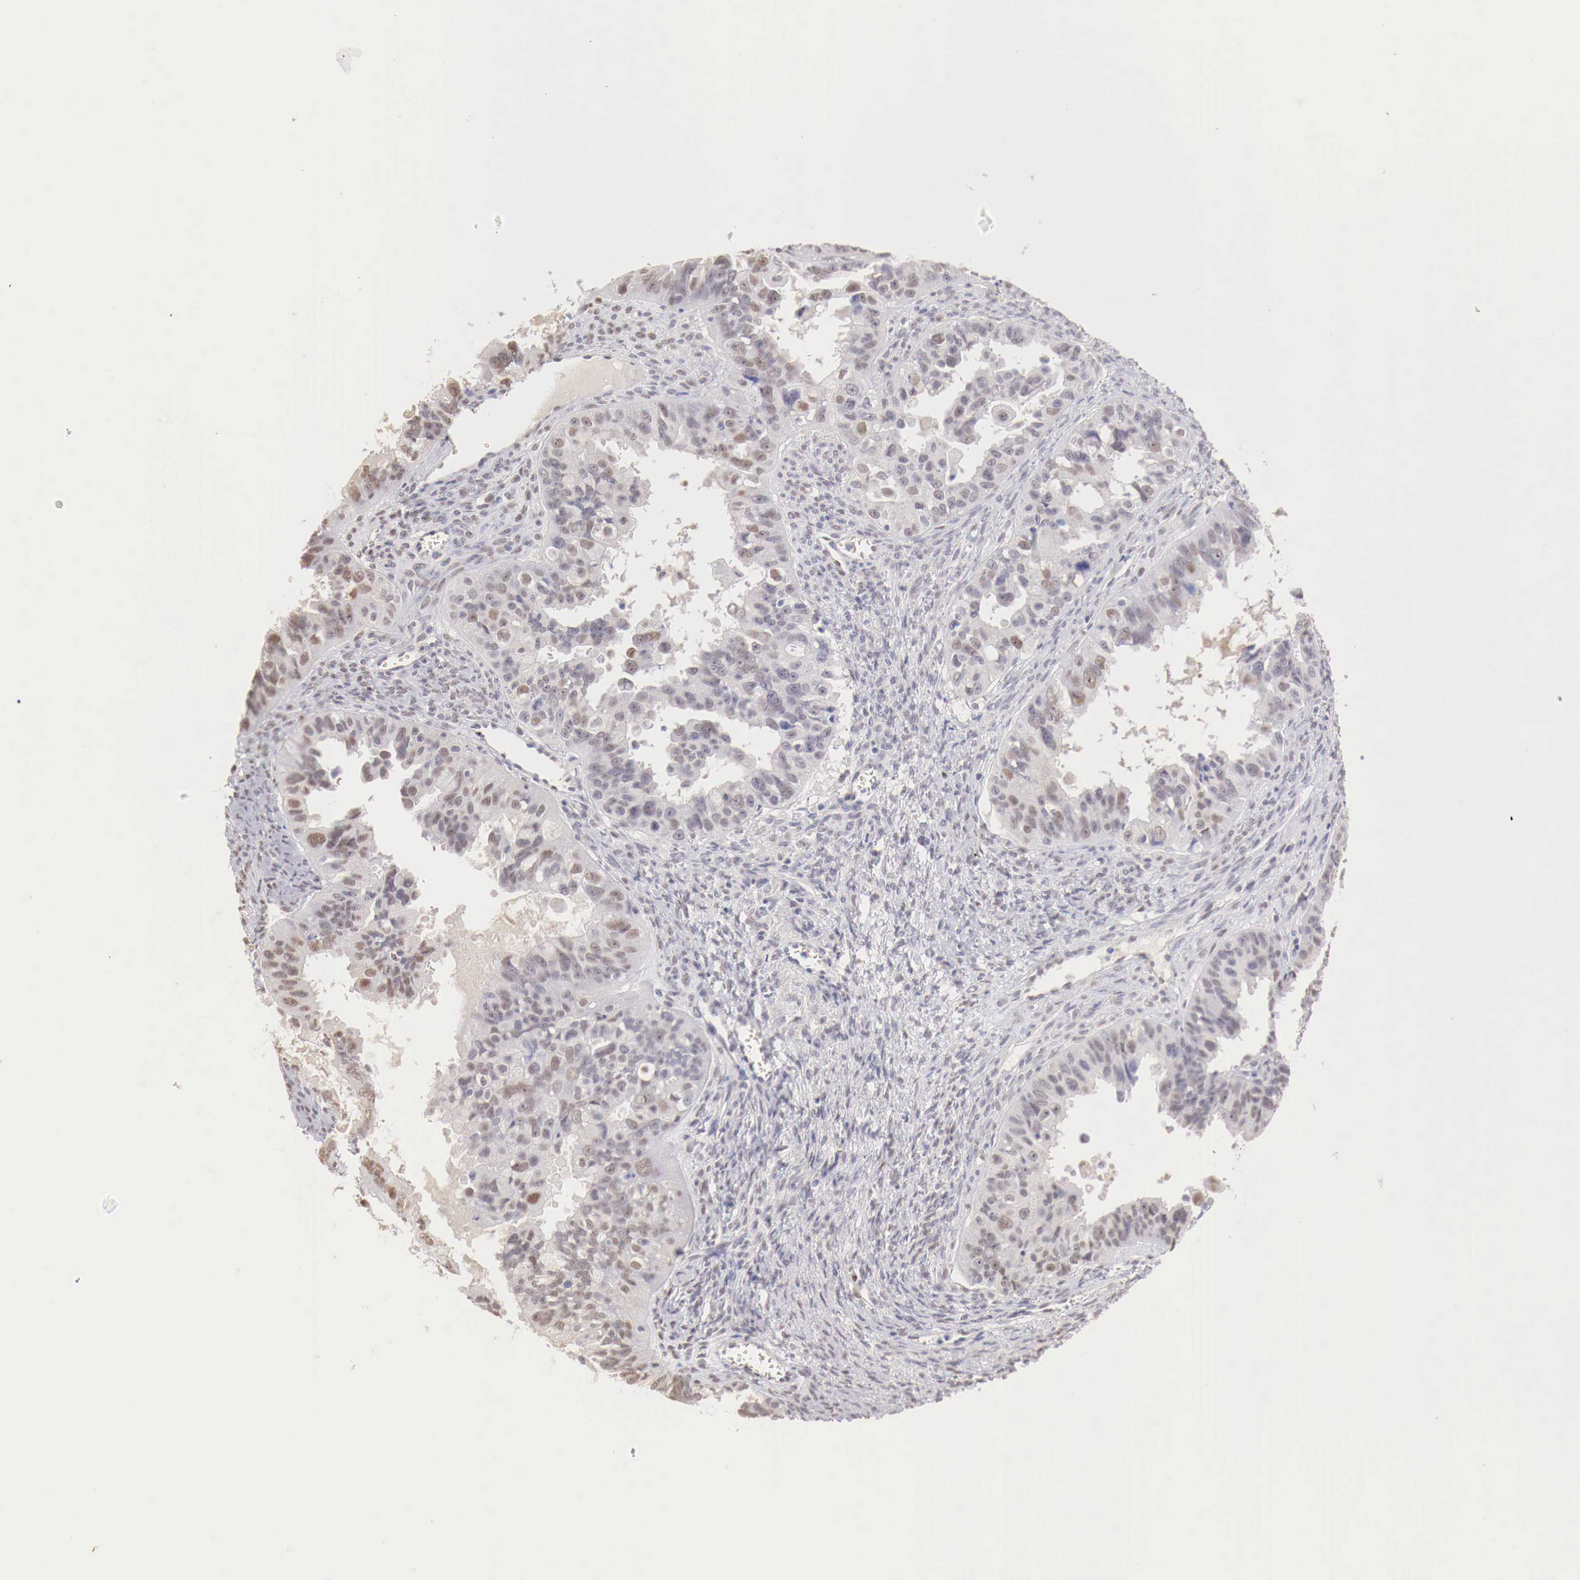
{"staining": {"intensity": "weak", "quantity": "<25%", "location": "nuclear"}, "tissue": "ovarian cancer", "cell_type": "Tumor cells", "image_type": "cancer", "snomed": [{"axis": "morphology", "description": "Carcinoma, endometroid"}, {"axis": "topography", "description": "Ovary"}], "caption": "High magnification brightfield microscopy of ovarian cancer (endometroid carcinoma) stained with DAB (3,3'-diaminobenzidine) (brown) and counterstained with hematoxylin (blue): tumor cells show no significant staining.", "gene": "UBA1", "patient": {"sex": "female", "age": 85}}